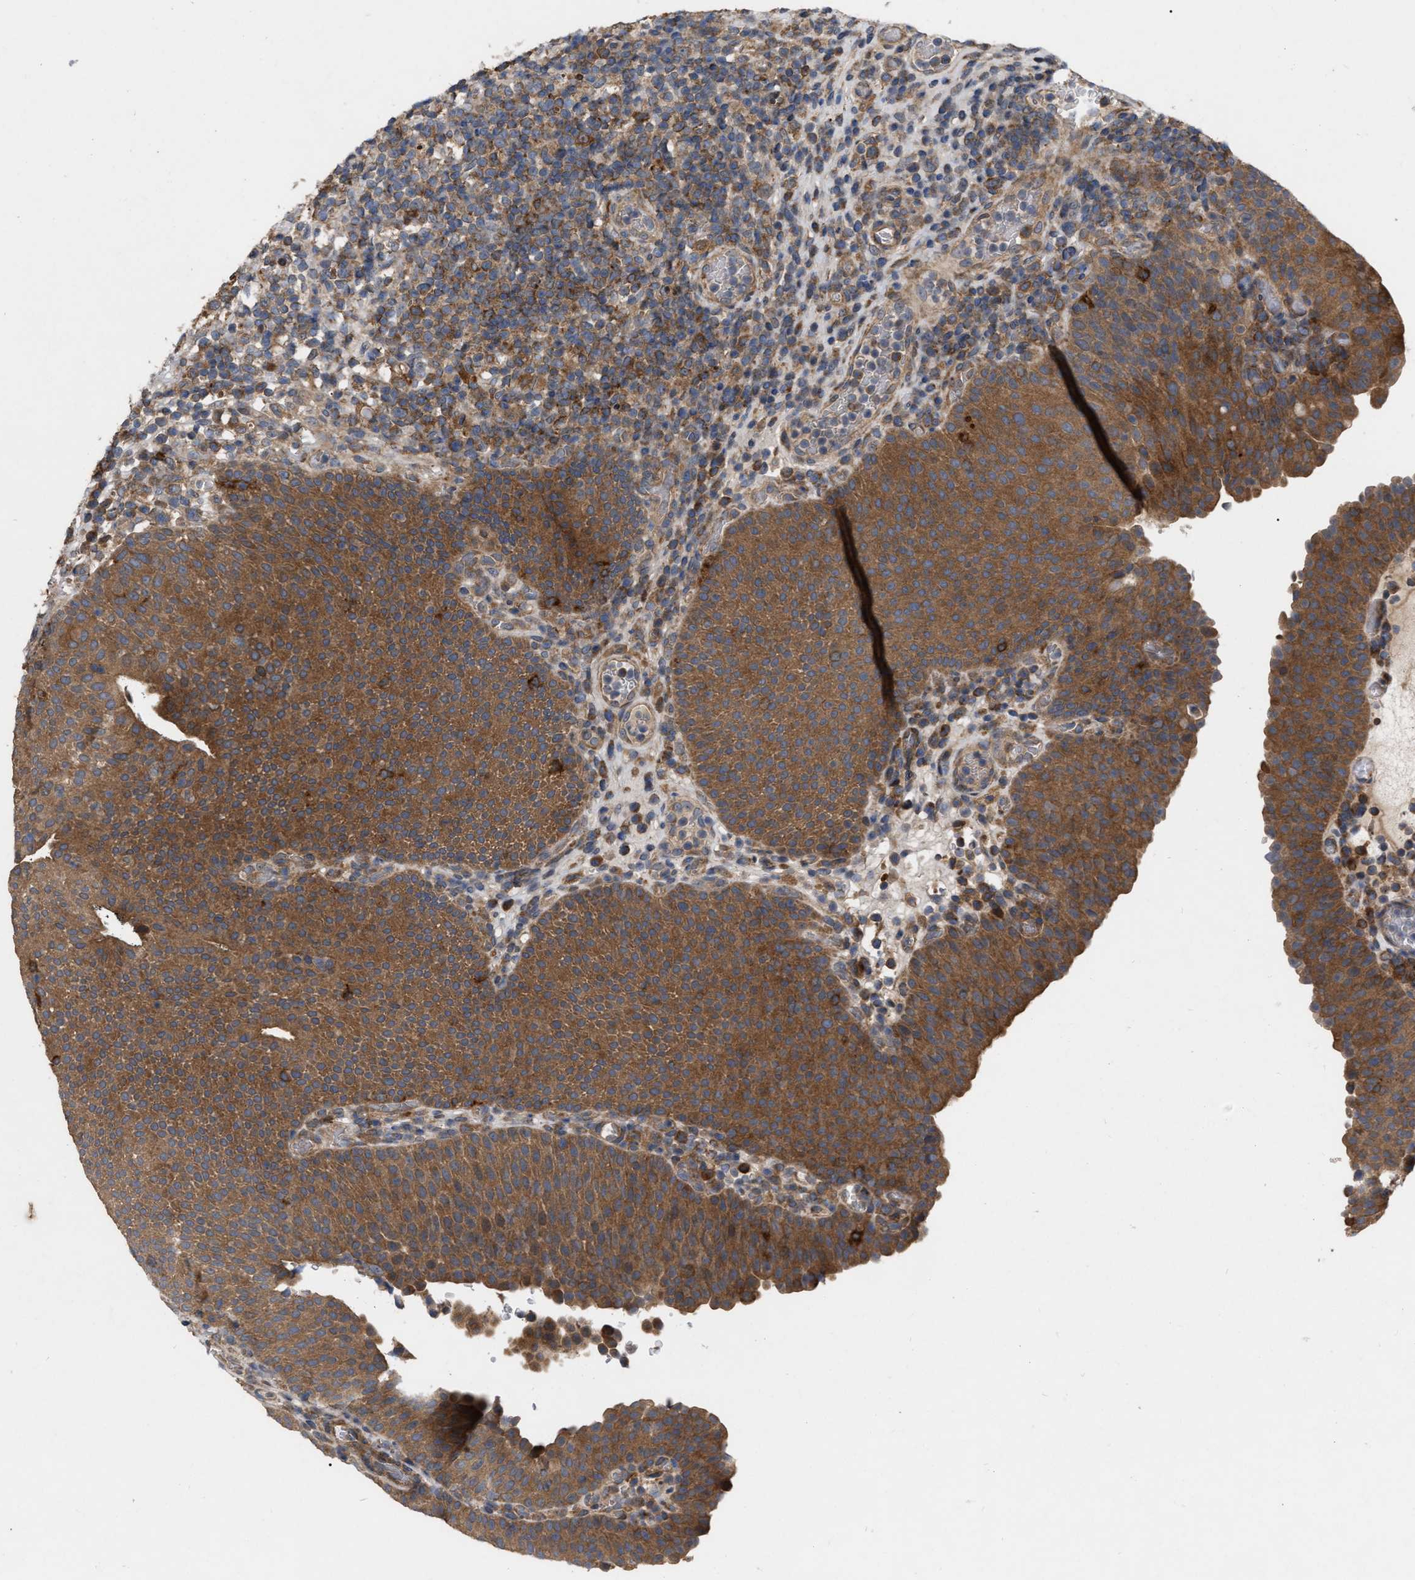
{"staining": {"intensity": "strong", "quantity": ">75%", "location": "cytoplasmic/membranous"}, "tissue": "urothelial cancer", "cell_type": "Tumor cells", "image_type": "cancer", "snomed": [{"axis": "morphology", "description": "Urothelial carcinoma, High grade"}, {"axis": "topography", "description": "Urinary bladder"}], "caption": "High-grade urothelial carcinoma stained with DAB IHC demonstrates high levels of strong cytoplasmic/membranous staining in about >75% of tumor cells.", "gene": "CDKN2C", "patient": {"sex": "male", "age": 74}}